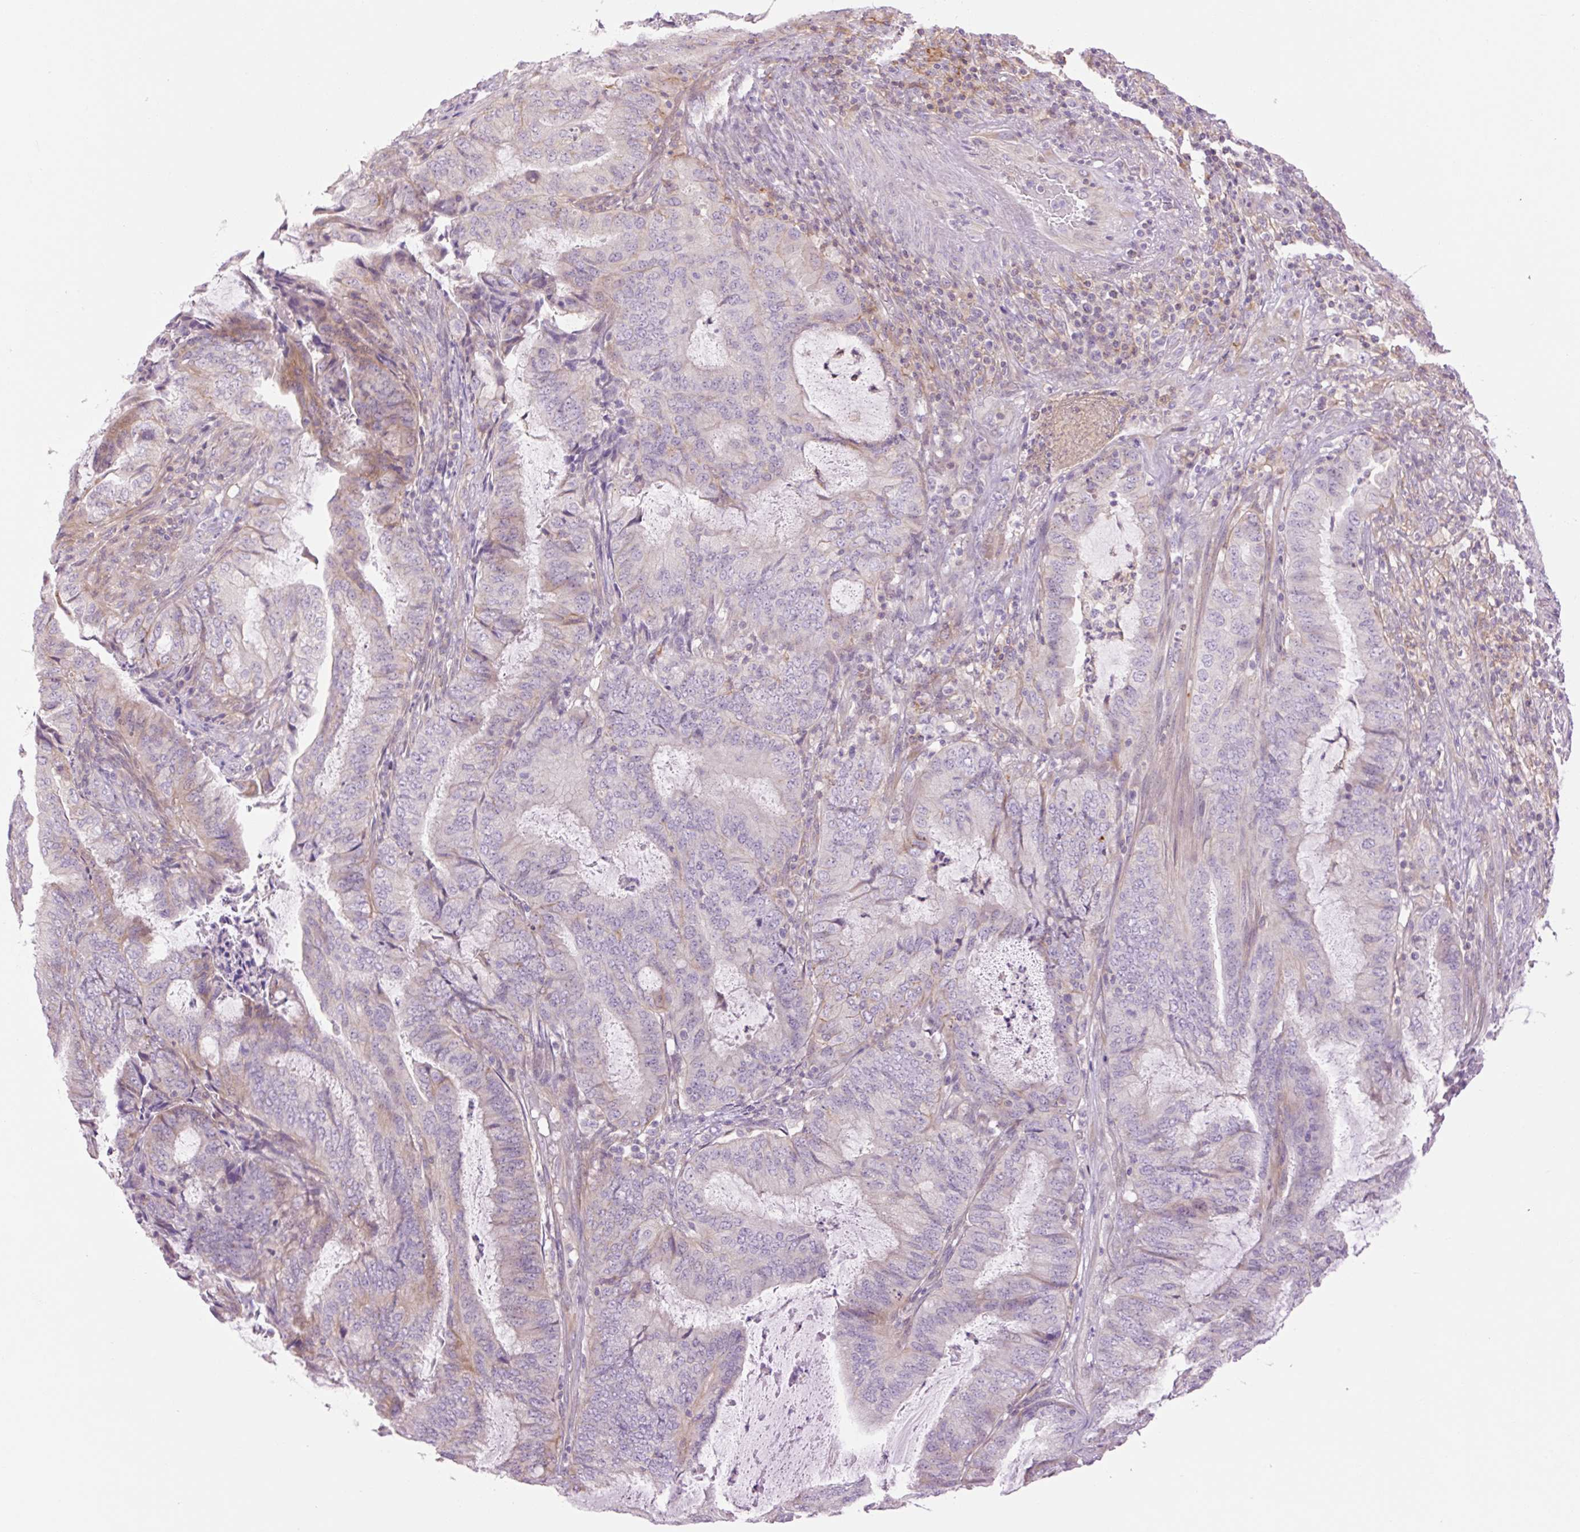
{"staining": {"intensity": "weak", "quantity": "<25%", "location": "cytoplasmic/membranous"}, "tissue": "endometrial cancer", "cell_type": "Tumor cells", "image_type": "cancer", "snomed": [{"axis": "morphology", "description": "Adenocarcinoma, NOS"}, {"axis": "topography", "description": "Endometrium"}], "caption": "This is an immunohistochemistry micrograph of endometrial adenocarcinoma. There is no expression in tumor cells.", "gene": "GRID2", "patient": {"sex": "female", "age": 51}}